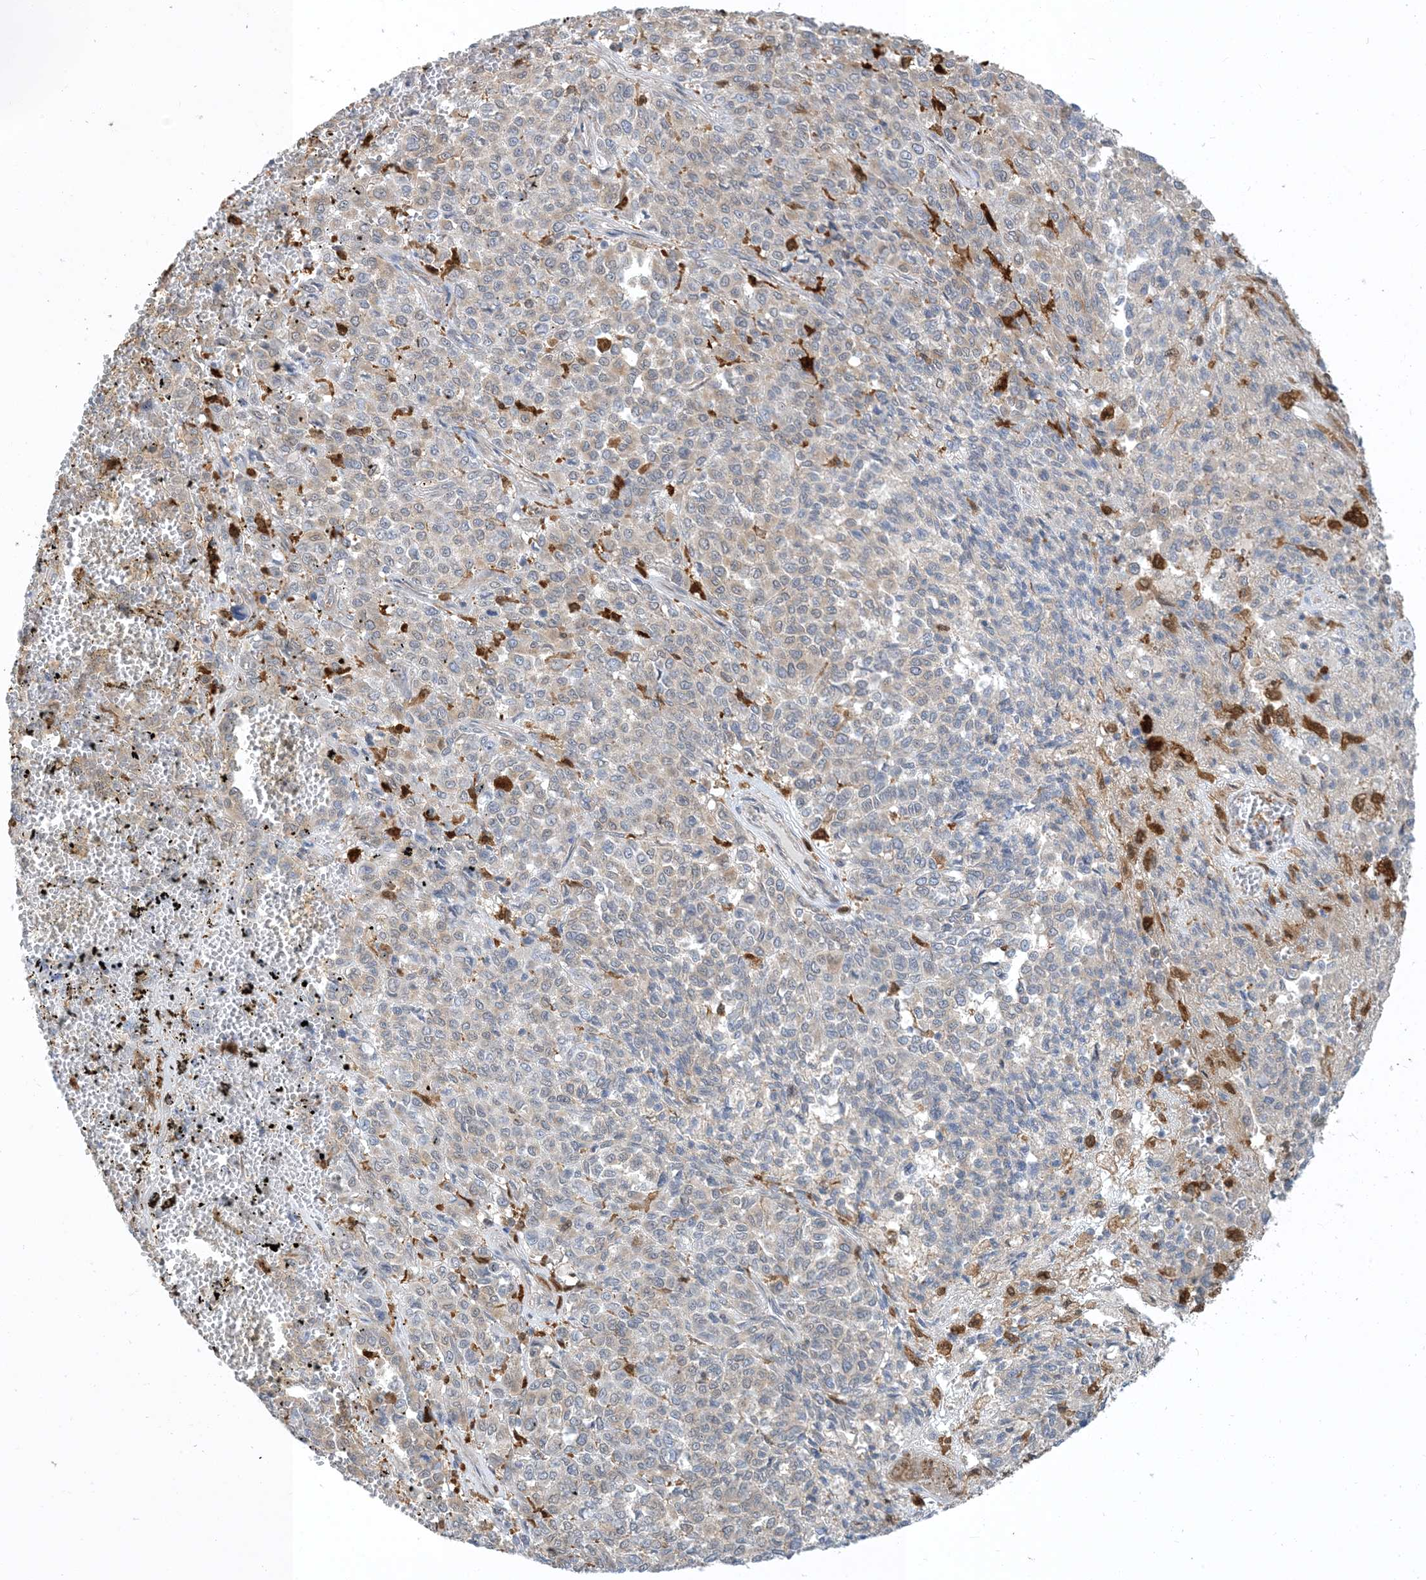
{"staining": {"intensity": "weak", "quantity": "25%-75%", "location": "cytoplasmic/membranous"}, "tissue": "melanoma", "cell_type": "Tumor cells", "image_type": "cancer", "snomed": [{"axis": "morphology", "description": "Malignant melanoma, Metastatic site"}, {"axis": "topography", "description": "Pancreas"}], "caption": "This is an image of IHC staining of melanoma, which shows weak staining in the cytoplasmic/membranous of tumor cells.", "gene": "NAGK", "patient": {"sex": "female", "age": 30}}